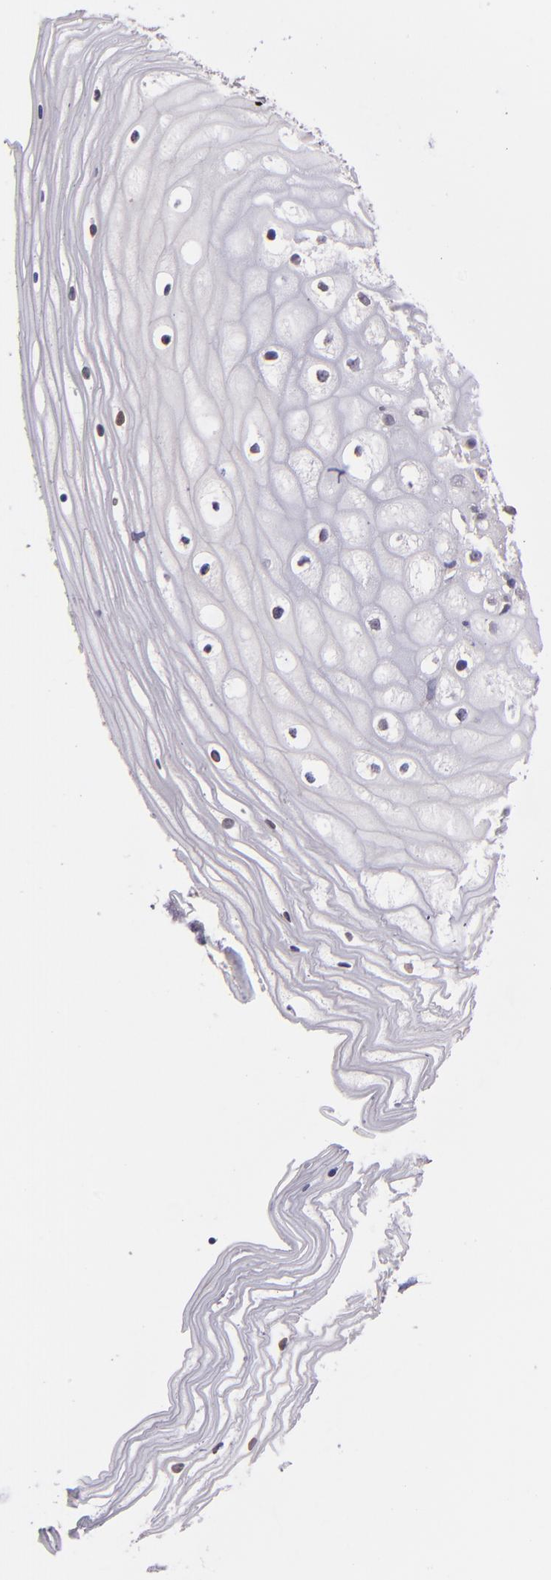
{"staining": {"intensity": "negative", "quantity": "none", "location": "none"}, "tissue": "vagina", "cell_type": "Squamous epithelial cells", "image_type": "normal", "snomed": [{"axis": "morphology", "description": "Normal tissue, NOS"}, {"axis": "topography", "description": "Vagina"}], "caption": "DAB immunohistochemical staining of benign vagina exhibits no significant staining in squamous epithelial cells.", "gene": "NUP62CL", "patient": {"sex": "female", "age": 46}}